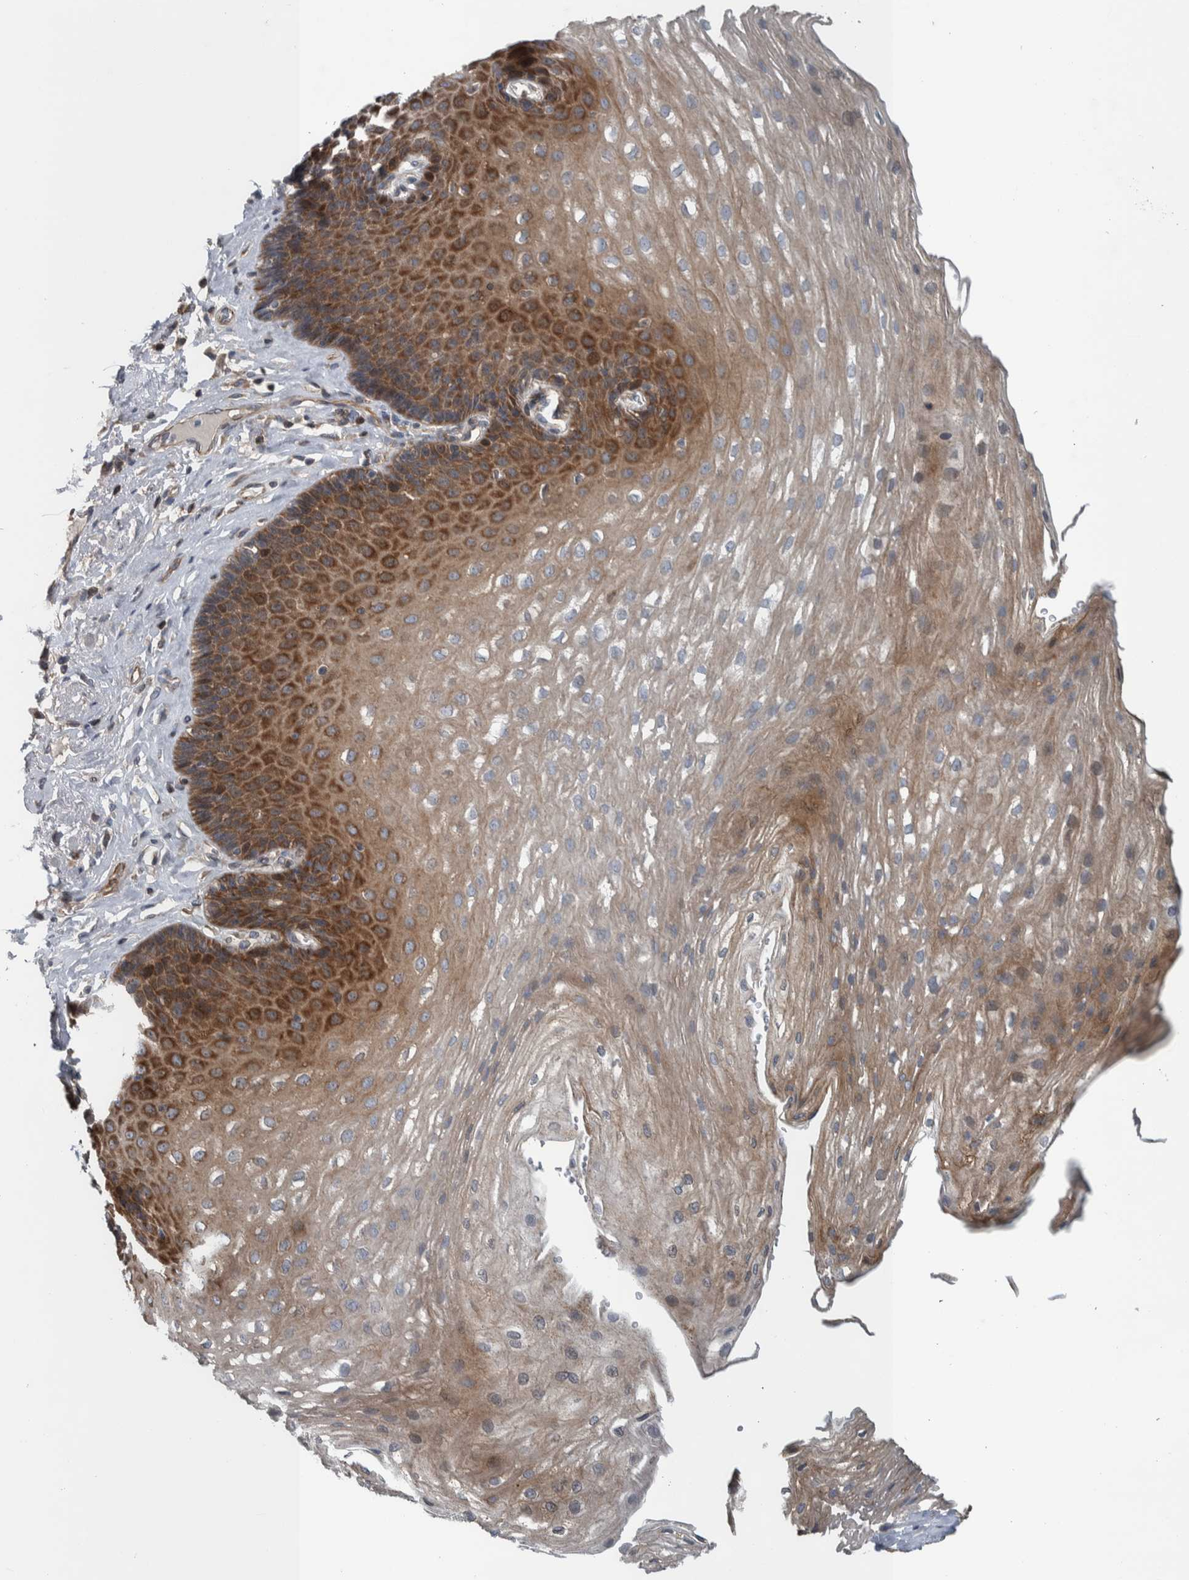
{"staining": {"intensity": "moderate", "quantity": ">75%", "location": "cytoplasmic/membranous"}, "tissue": "esophagus", "cell_type": "Squamous epithelial cells", "image_type": "normal", "snomed": [{"axis": "morphology", "description": "Normal tissue, NOS"}, {"axis": "topography", "description": "Esophagus"}], "caption": "This histopathology image displays immunohistochemistry staining of normal human esophagus, with medium moderate cytoplasmic/membranous positivity in approximately >75% of squamous epithelial cells.", "gene": "BAIAP2L1", "patient": {"sex": "female", "age": 66}}